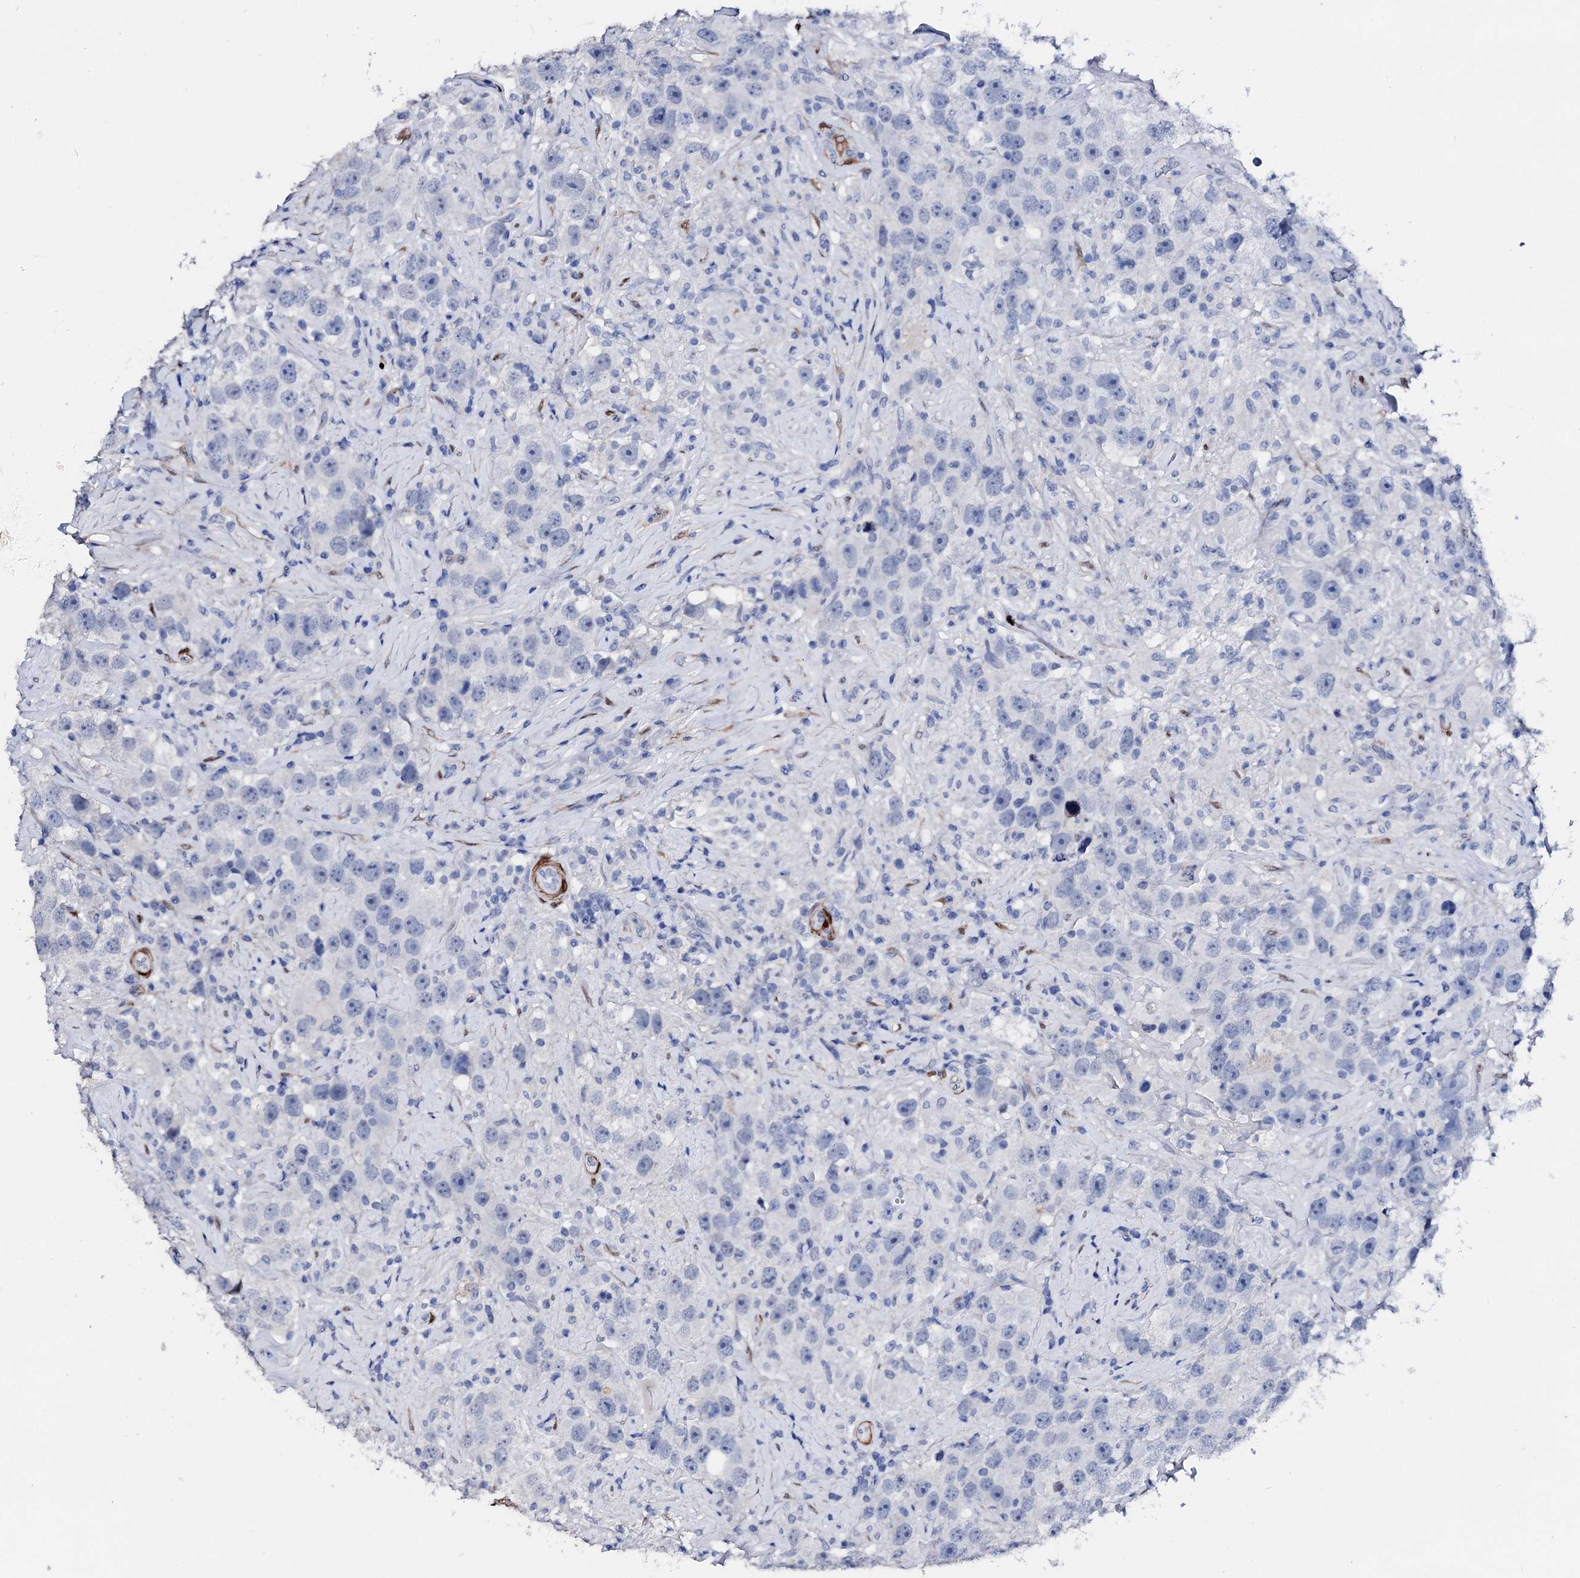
{"staining": {"intensity": "negative", "quantity": "none", "location": "none"}, "tissue": "testis cancer", "cell_type": "Tumor cells", "image_type": "cancer", "snomed": [{"axis": "morphology", "description": "Seminoma, NOS"}, {"axis": "topography", "description": "Testis"}], "caption": "Testis cancer stained for a protein using immunohistochemistry (IHC) shows no staining tumor cells.", "gene": "NRIP2", "patient": {"sex": "male", "age": 49}}